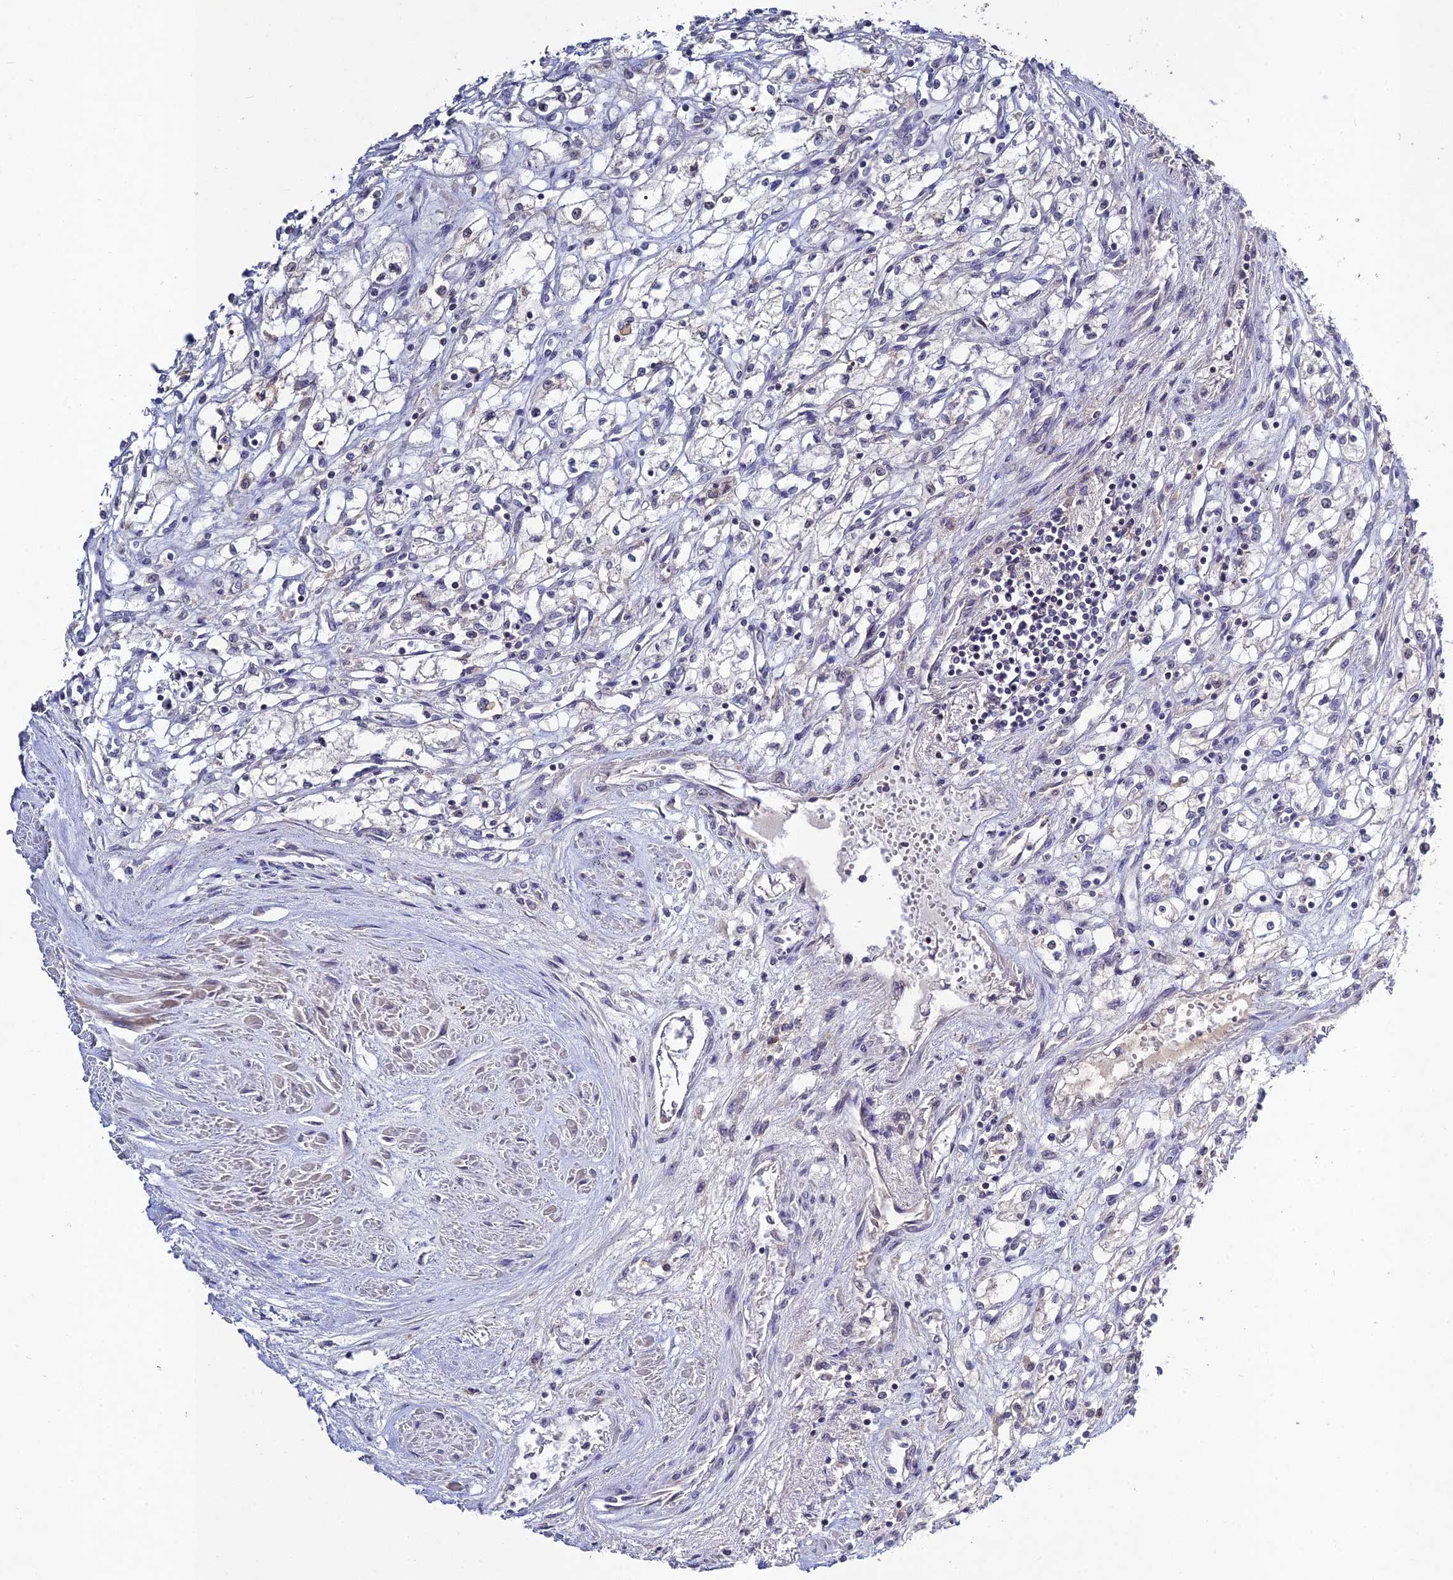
{"staining": {"intensity": "negative", "quantity": "none", "location": "none"}, "tissue": "renal cancer", "cell_type": "Tumor cells", "image_type": "cancer", "snomed": [{"axis": "morphology", "description": "Adenocarcinoma, NOS"}, {"axis": "topography", "description": "Kidney"}], "caption": "High magnification brightfield microscopy of adenocarcinoma (renal) stained with DAB (brown) and counterstained with hematoxylin (blue): tumor cells show no significant expression. (DAB (3,3'-diaminobenzidine) immunohistochemistry (IHC), high magnification).", "gene": "CHST5", "patient": {"sex": "male", "age": 59}}